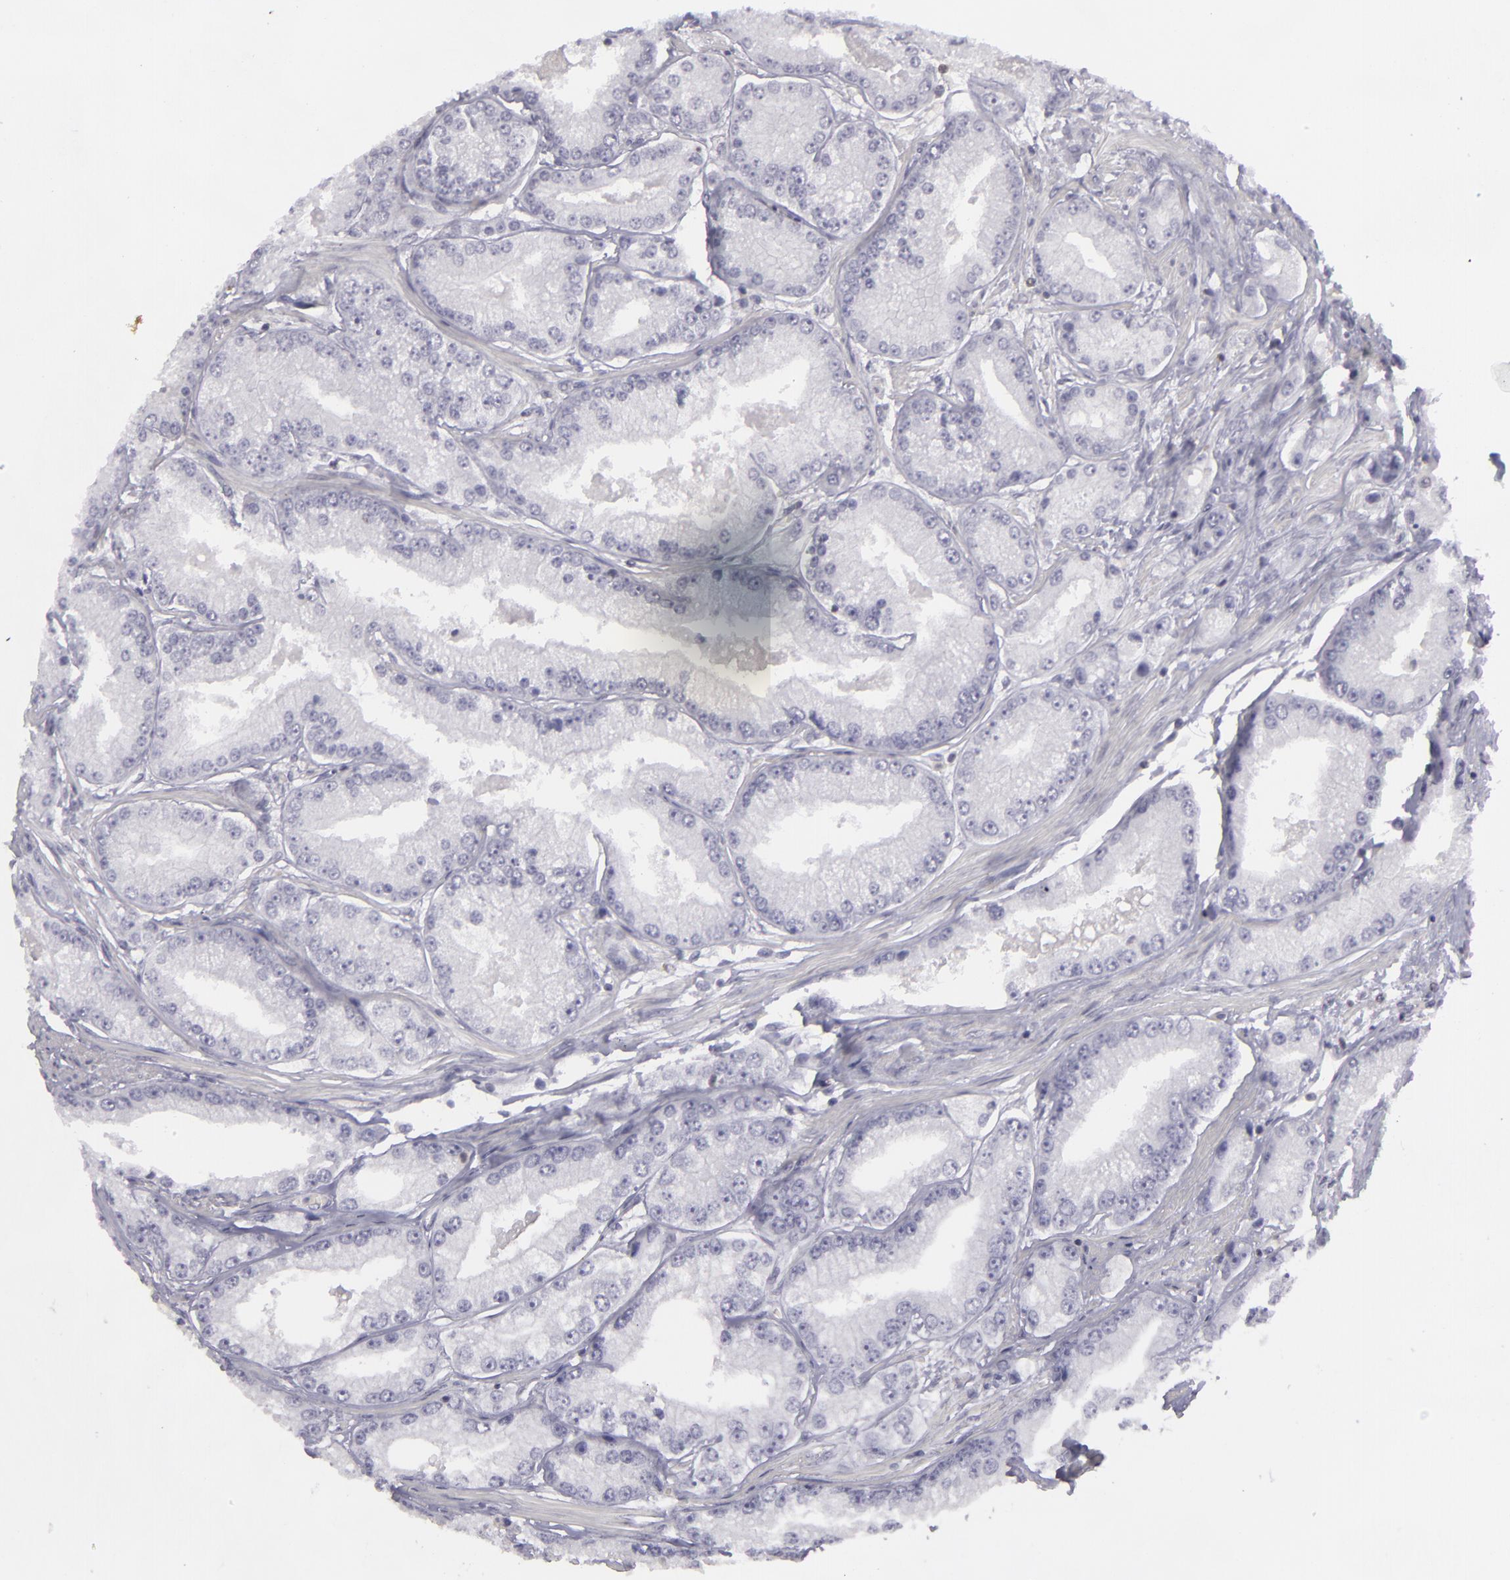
{"staining": {"intensity": "negative", "quantity": "none", "location": "none"}, "tissue": "prostate cancer", "cell_type": "Tumor cells", "image_type": "cancer", "snomed": [{"axis": "morphology", "description": "Adenocarcinoma, Medium grade"}, {"axis": "topography", "description": "Prostate"}], "caption": "High magnification brightfield microscopy of prostate cancer stained with DAB (brown) and counterstained with hematoxylin (blue): tumor cells show no significant expression. (Brightfield microscopy of DAB immunohistochemistry at high magnification).", "gene": "KCNAB2", "patient": {"sex": "male", "age": 72}}